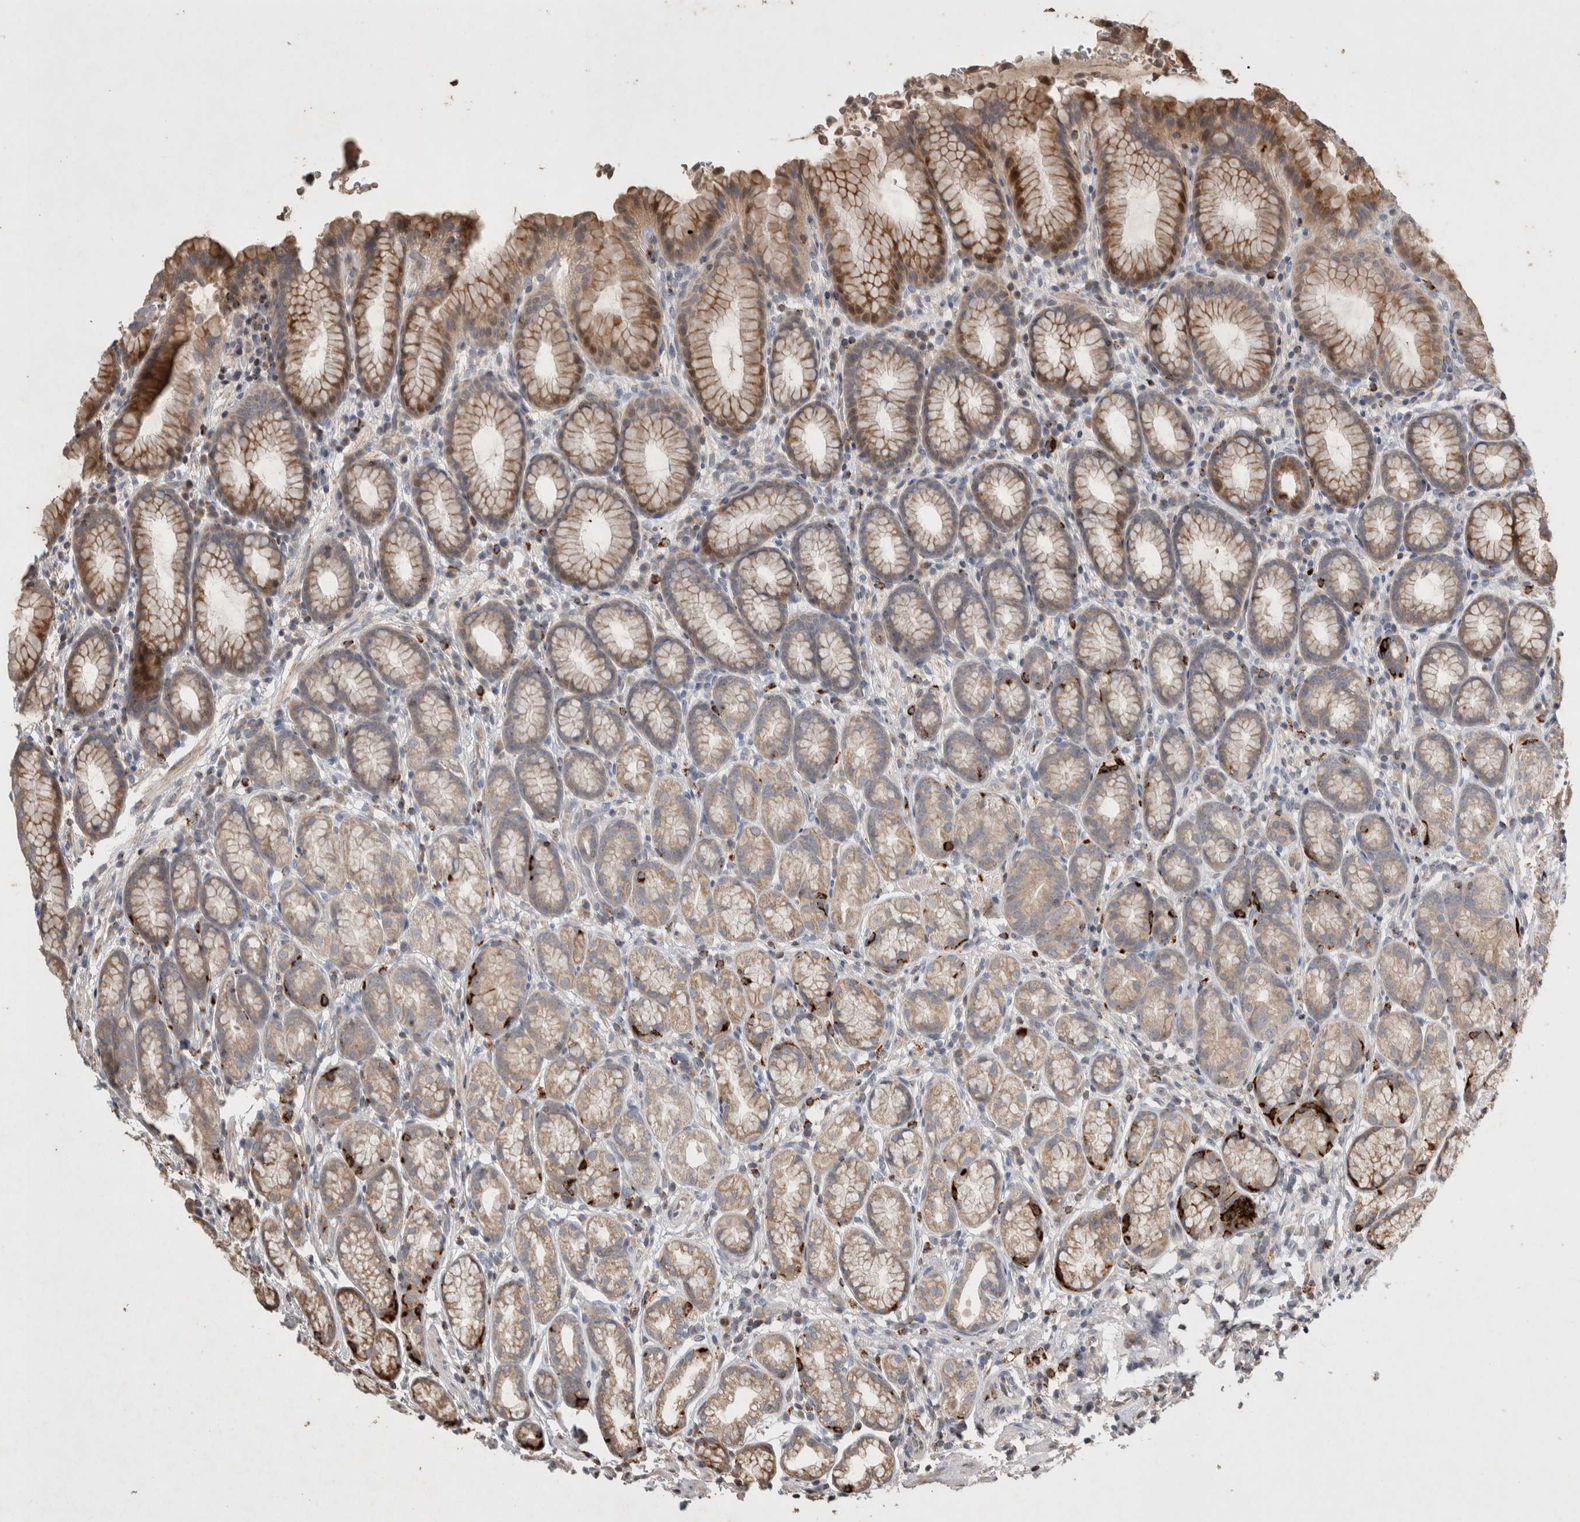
{"staining": {"intensity": "moderate", "quantity": ">75%", "location": "cytoplasmic/membranous"}, "tissue": "stomach", "cell_type": "Glandular cells", "image_type": "normal", "snomed": [{"axis": "morphology", "description": "Normal tissue, NOS"}, {"axis": "topography", "description": "Stomach"}], "caption": "A high-resolution image shows immunohistochemistry staining of unremarkable stomach, which exhibits moderate cytoplasmic/membranous staining in approximately >75% of glandular cells.", "gene": "SERAC1", "patient": {"sex": "male", "age": 42}}